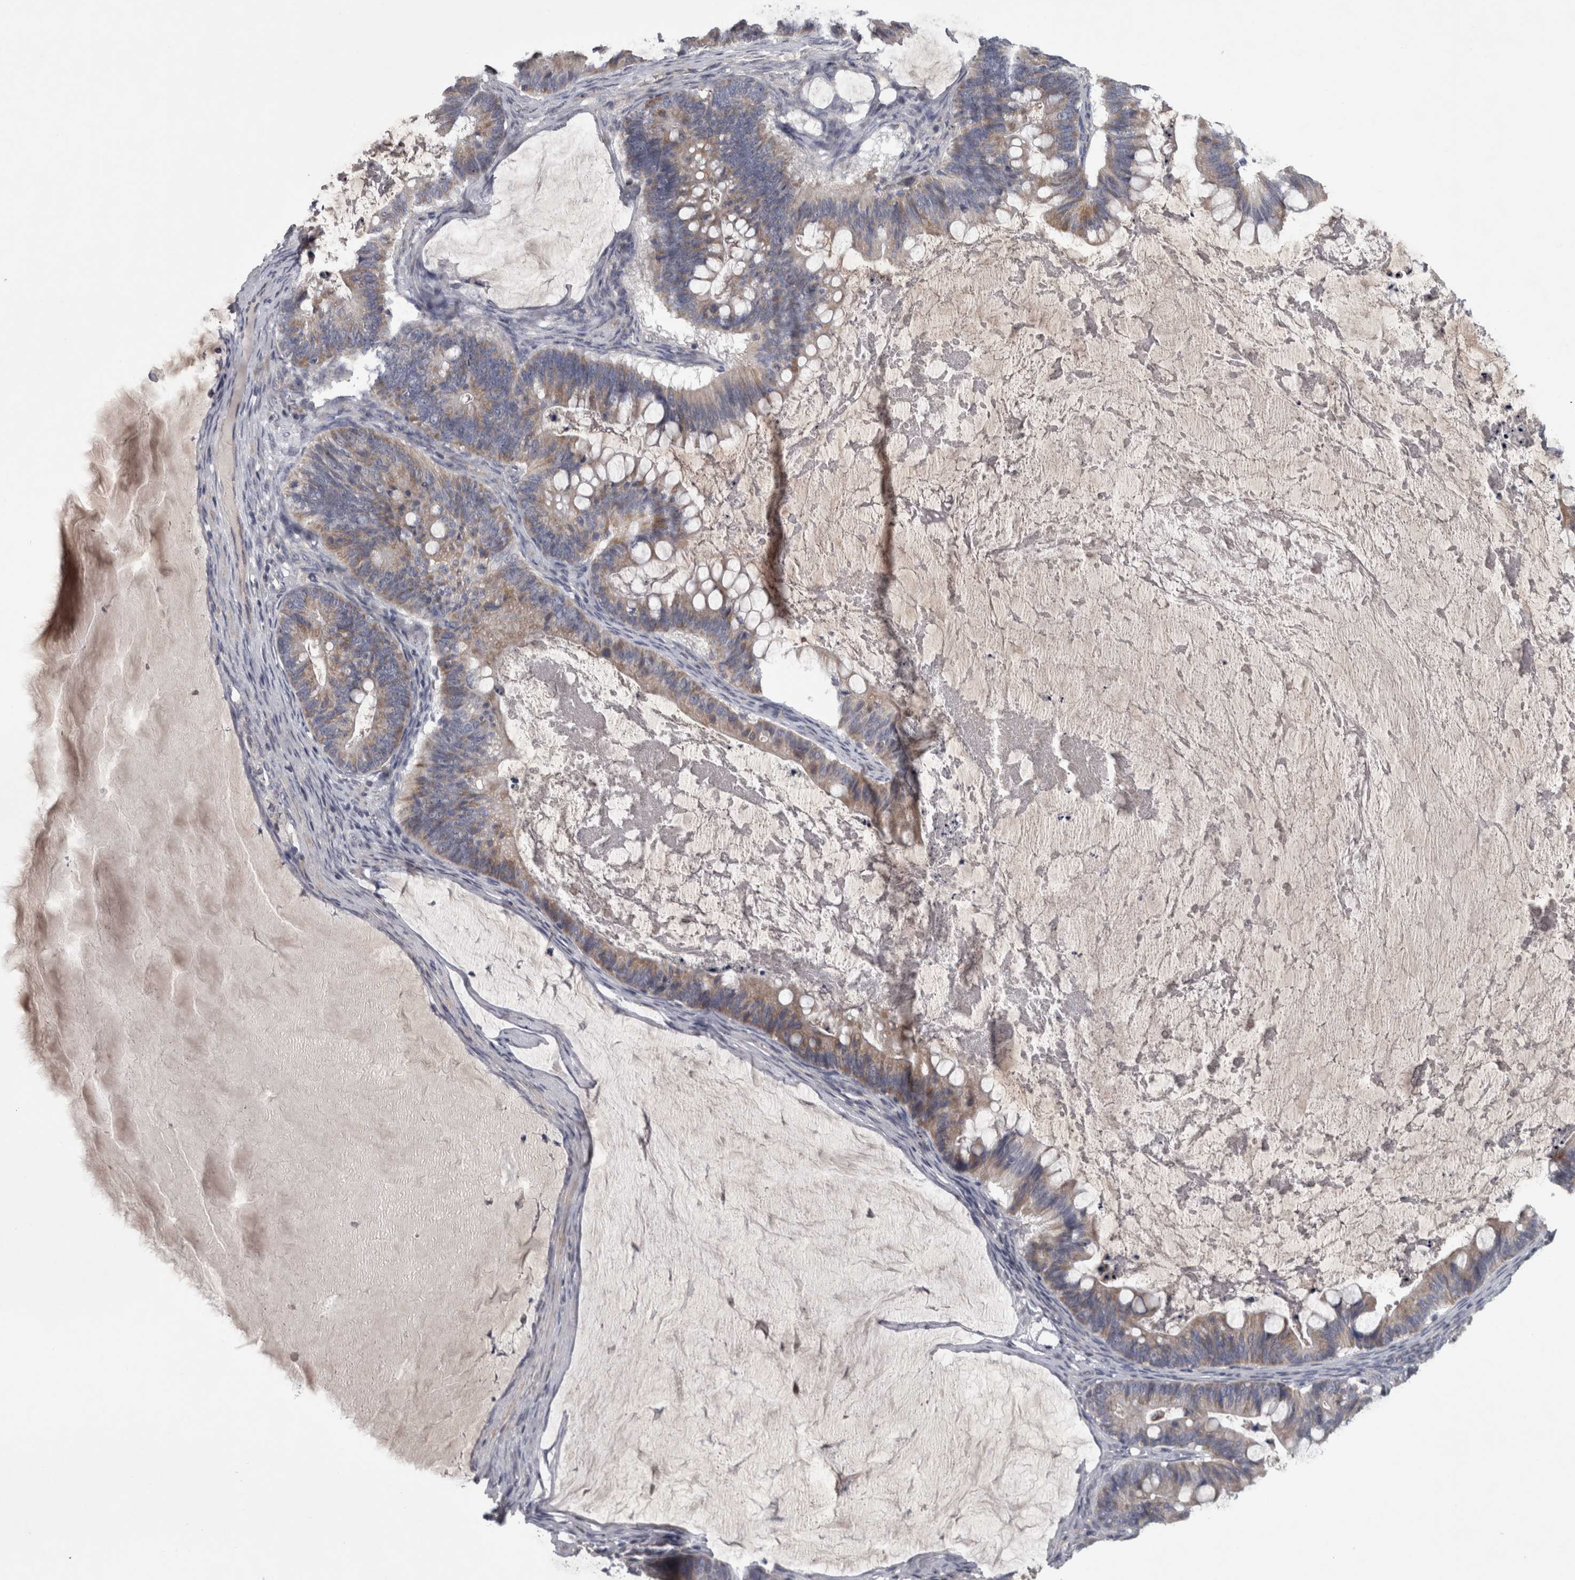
{"staining": {"intensity": "weak", "quantity": "25%-75%", "location": "cytoplasmic/membranous"}, "tissue": "ovarian cancer", "cell_type": "Tumor cells", "image_type": "cancer", "snomed": [{"axis": "morphology", "description": "Cystadenocarcinoma, mucinous, NOS"}, {"axis": "topography", "description": "Ovary"}], "caption": "The immunohistochemical stain highlights weak cytoplasmic/membranous expression in tumor cells of ovarian cancer (mucinous cystadenocarcinoma) tissue.", "gene": "DBT", "patient": {"sex": "female", "age": 61}}